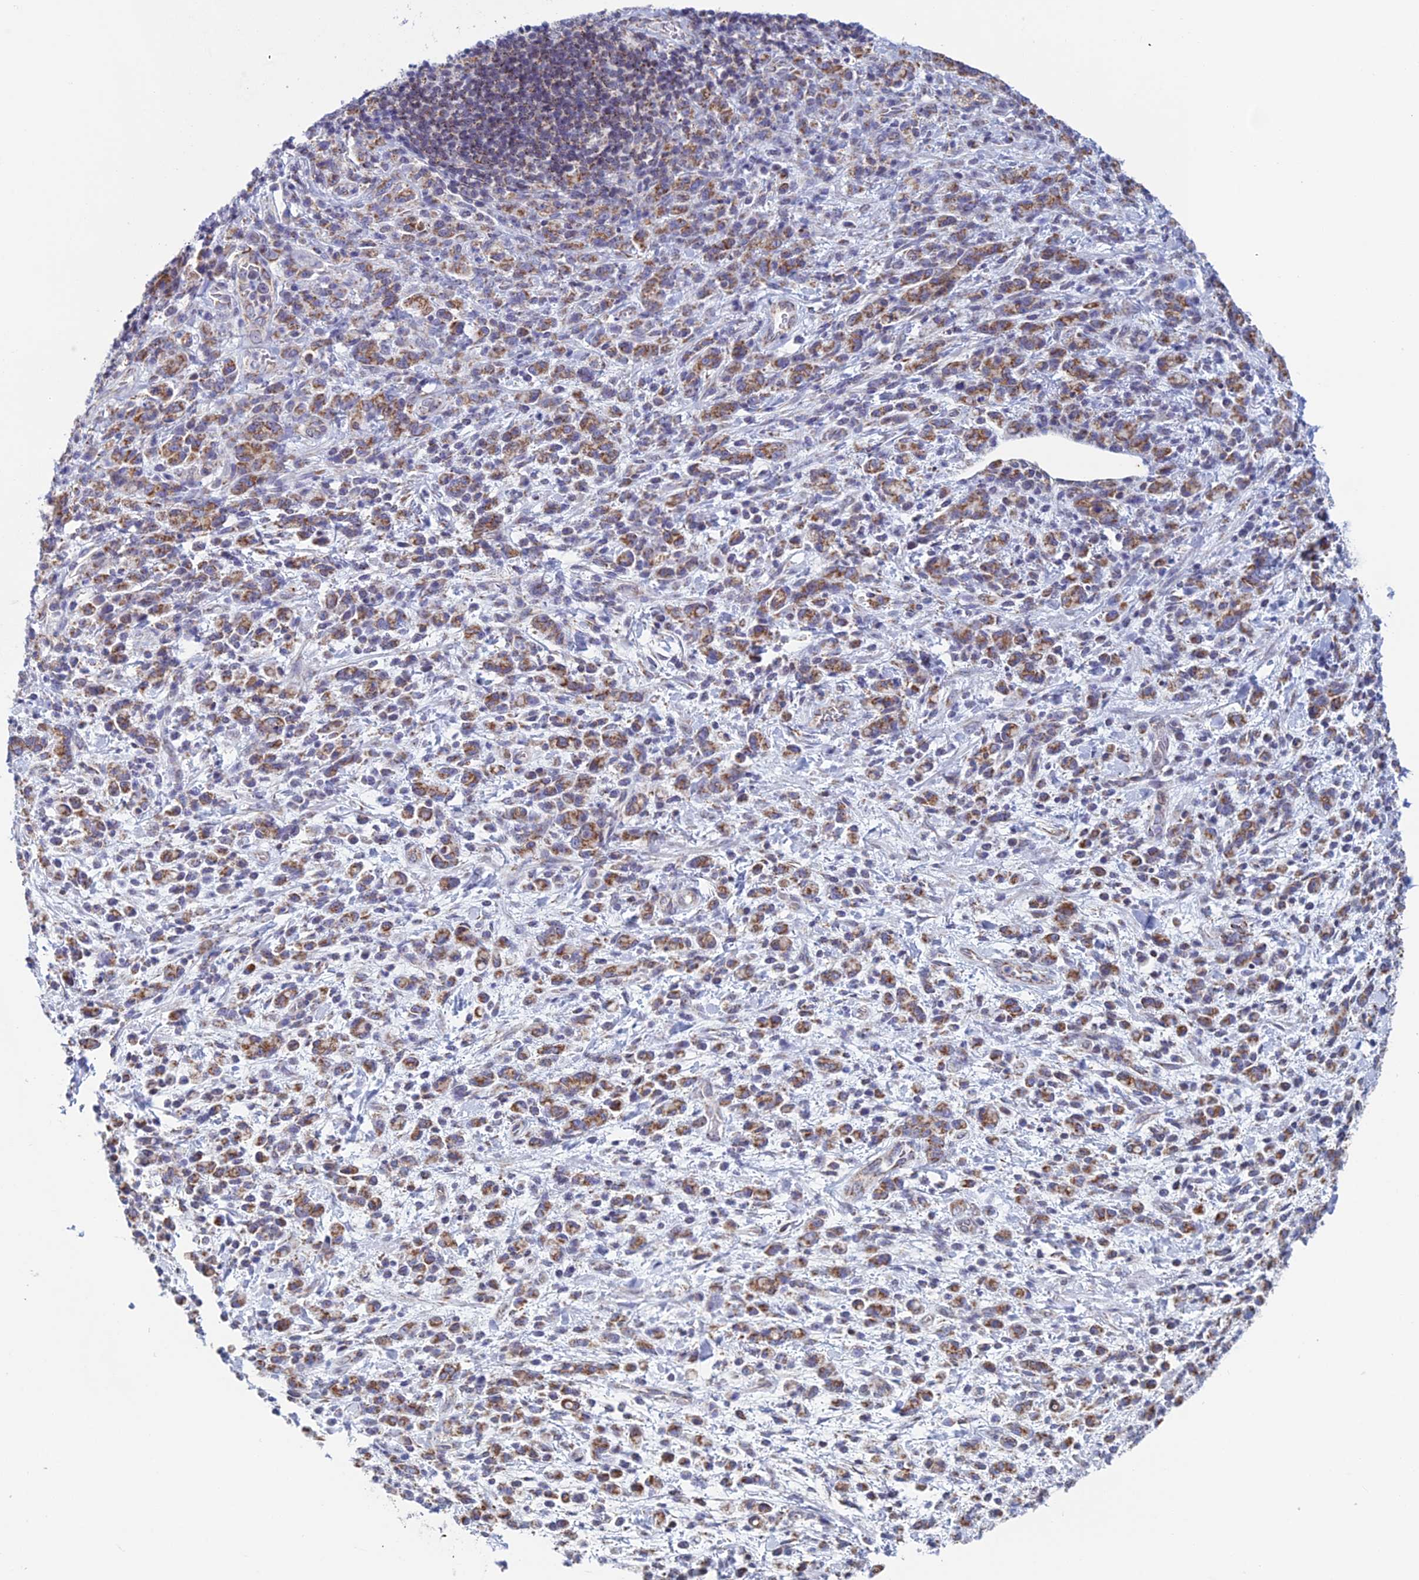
{"staining": {"intensity": "moderate", "quantity": ">75%", "location": "cytoplasmic/membranous"}, "tissue": "stomach cancer", "cell_type": "Tumor cells", "image_type": "cancer", "snomed": [{"axis": "morphology", "description": "Adenocarcinoma, NOS"}, {"axis": "topography", "description": "Stomach"}], "caption": "Immunohistochemical staining of human stomach cancer shows medium levels of moderate cytoplasmic/membranous protein positivity in about >75% of tumor cells. (Stains: DAB (3,3'-diaminobenzidine) in brown, nuclei in blue, Microscopy: brightfield microscopy at high magnification).", "gene": "ZNG1B", "patient": {"sex": "male", "age": 77}}